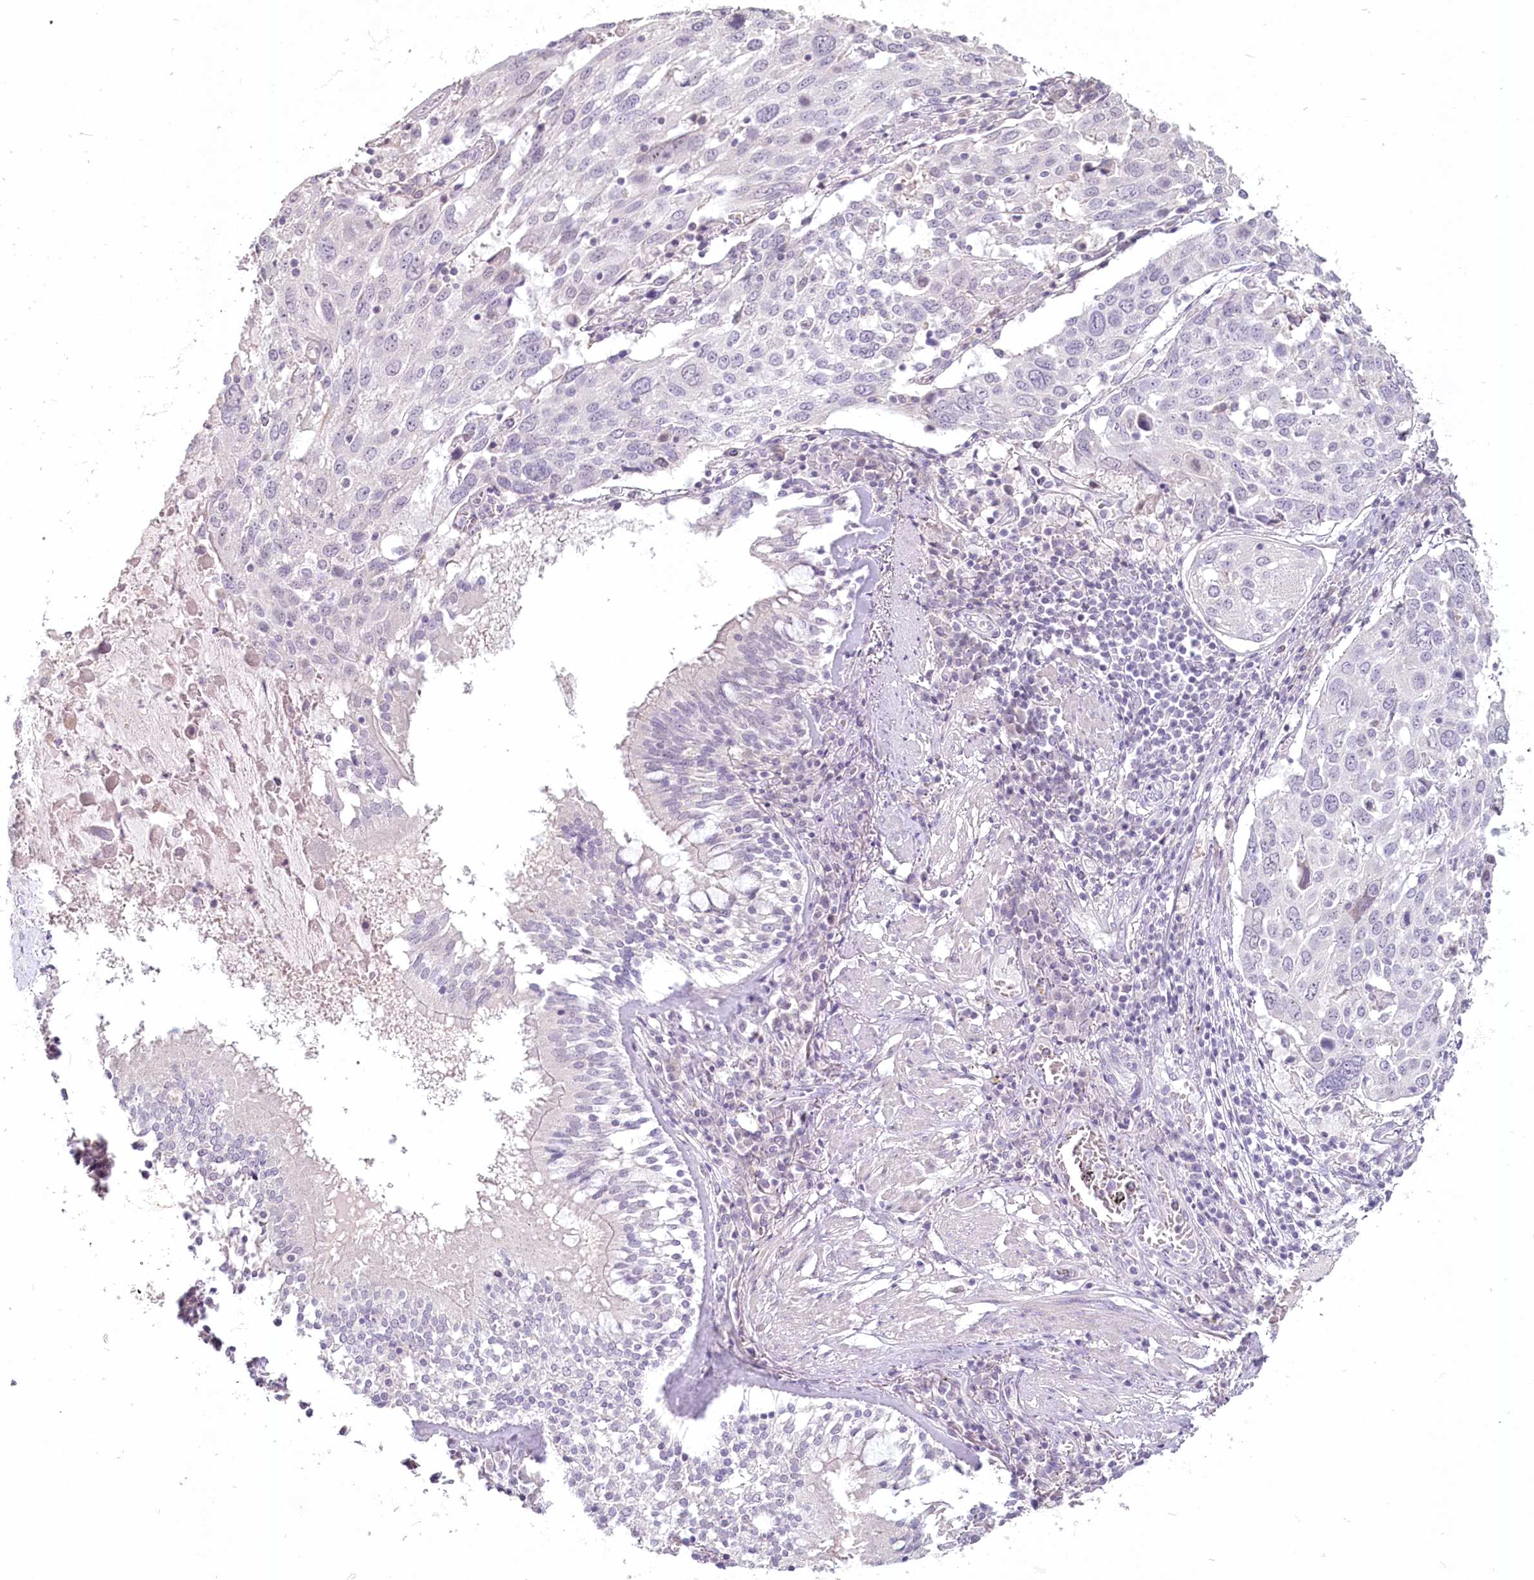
{"staining": {"intensity": "negative", "quantity": "none", "location": "none"}, "tissue": "lung cancer", "cell_type": "Tumor cells", "image_type": "cancer", "snomed": [{"axis": "morphology", "description": "Squamous cell carcinoma, NOS"}, {"axis": "topography", "description": "Lung"}], "caption": "Lung cancer was stained to show a protein in brown. There is no significant expression in tumor cells.", "gene": "USP11", "patient": {"sex": "male", "age": 65}}